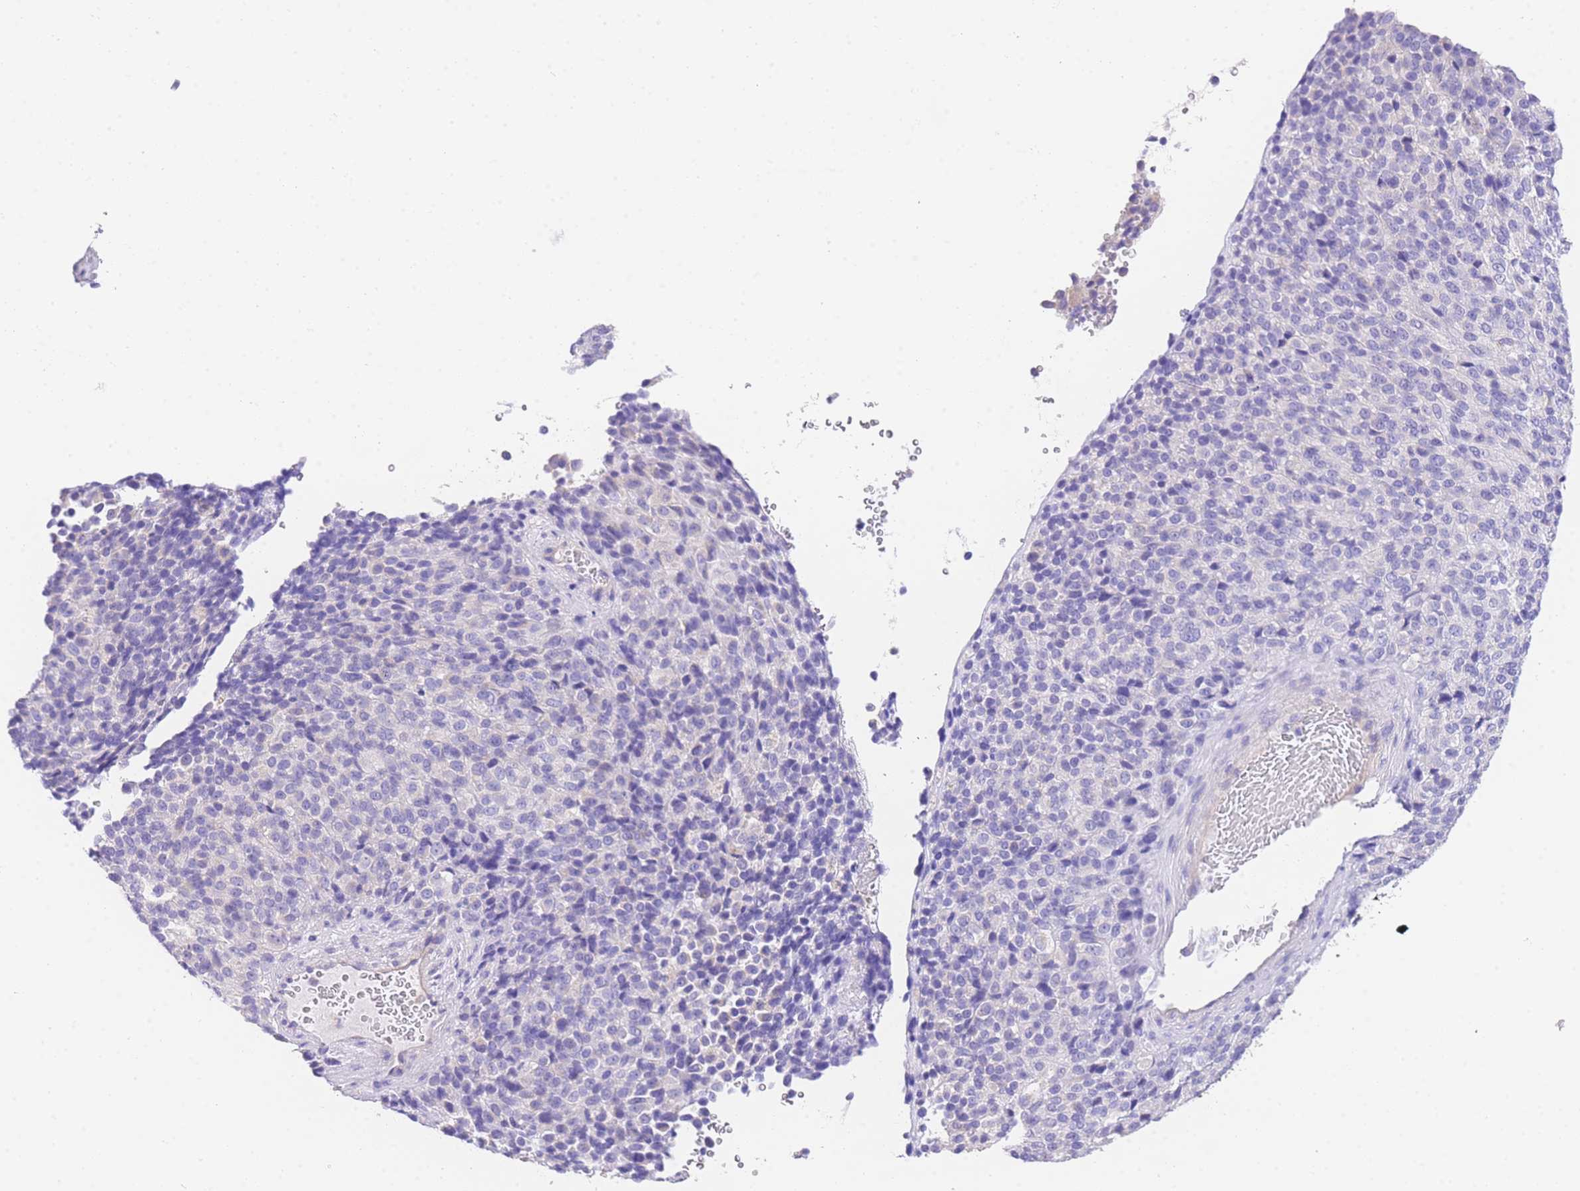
{"staining": {"intensity": "negative", "quantity": "none", "location": "none"}, "tissue": "melanoma", "cell_type": "Tumor cells", "image_type": "cancer", "snomed": [{"axis": "morphology", "description": "Malignant melanoma, Metastatic site"}, {"axis": "topography", "description": "Brain"}], "caption": "Immunohistochemical staining of human malignant melanoma (metastatic site) exhibits no significant positivity in tumor cells.", "gene": "EPN2", "patient": {"sex": "female", "age": 56}}